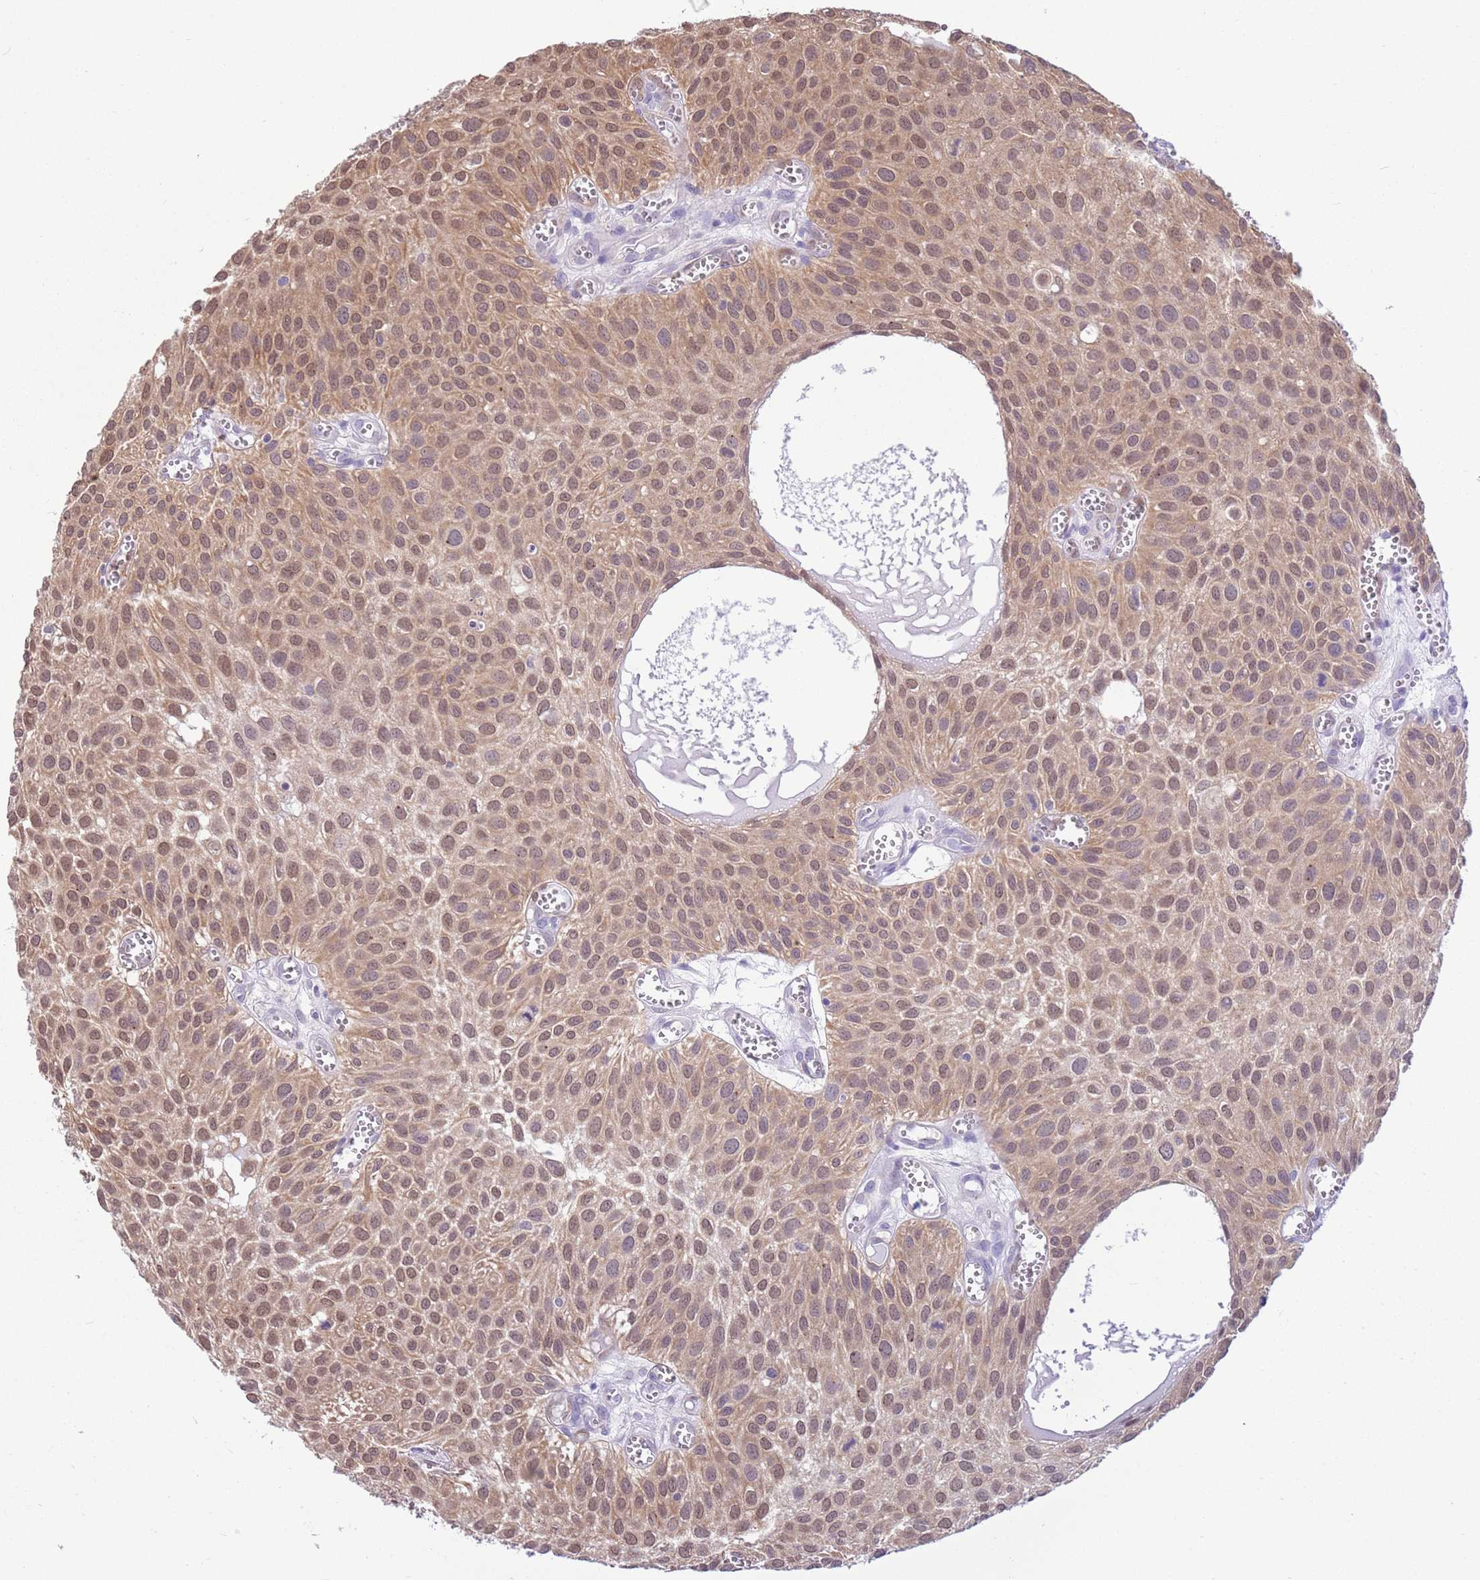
{"staining": {"intensity": "moderate", "quantity": ">75%", "location": "cytoplasmic/membranous,nuclear"}, "tissue": "urothelial cancer", "cell_type": "Tumor cells", "image_type": "cancer", "snomed": [{"axis": "morphology", "description": "Urothelial carcinoma, Low grade"}, {"axis": "topography", "description": "Urinary bladder"}], "caption": "Tumor cells demonstrate medium levels of moderate cytoplasmic/membranous and nuclear staining in about >75% of cells in urothelial cancer.", "gene": "DDI2", "patient": {"sex": "male", "age": 88}}